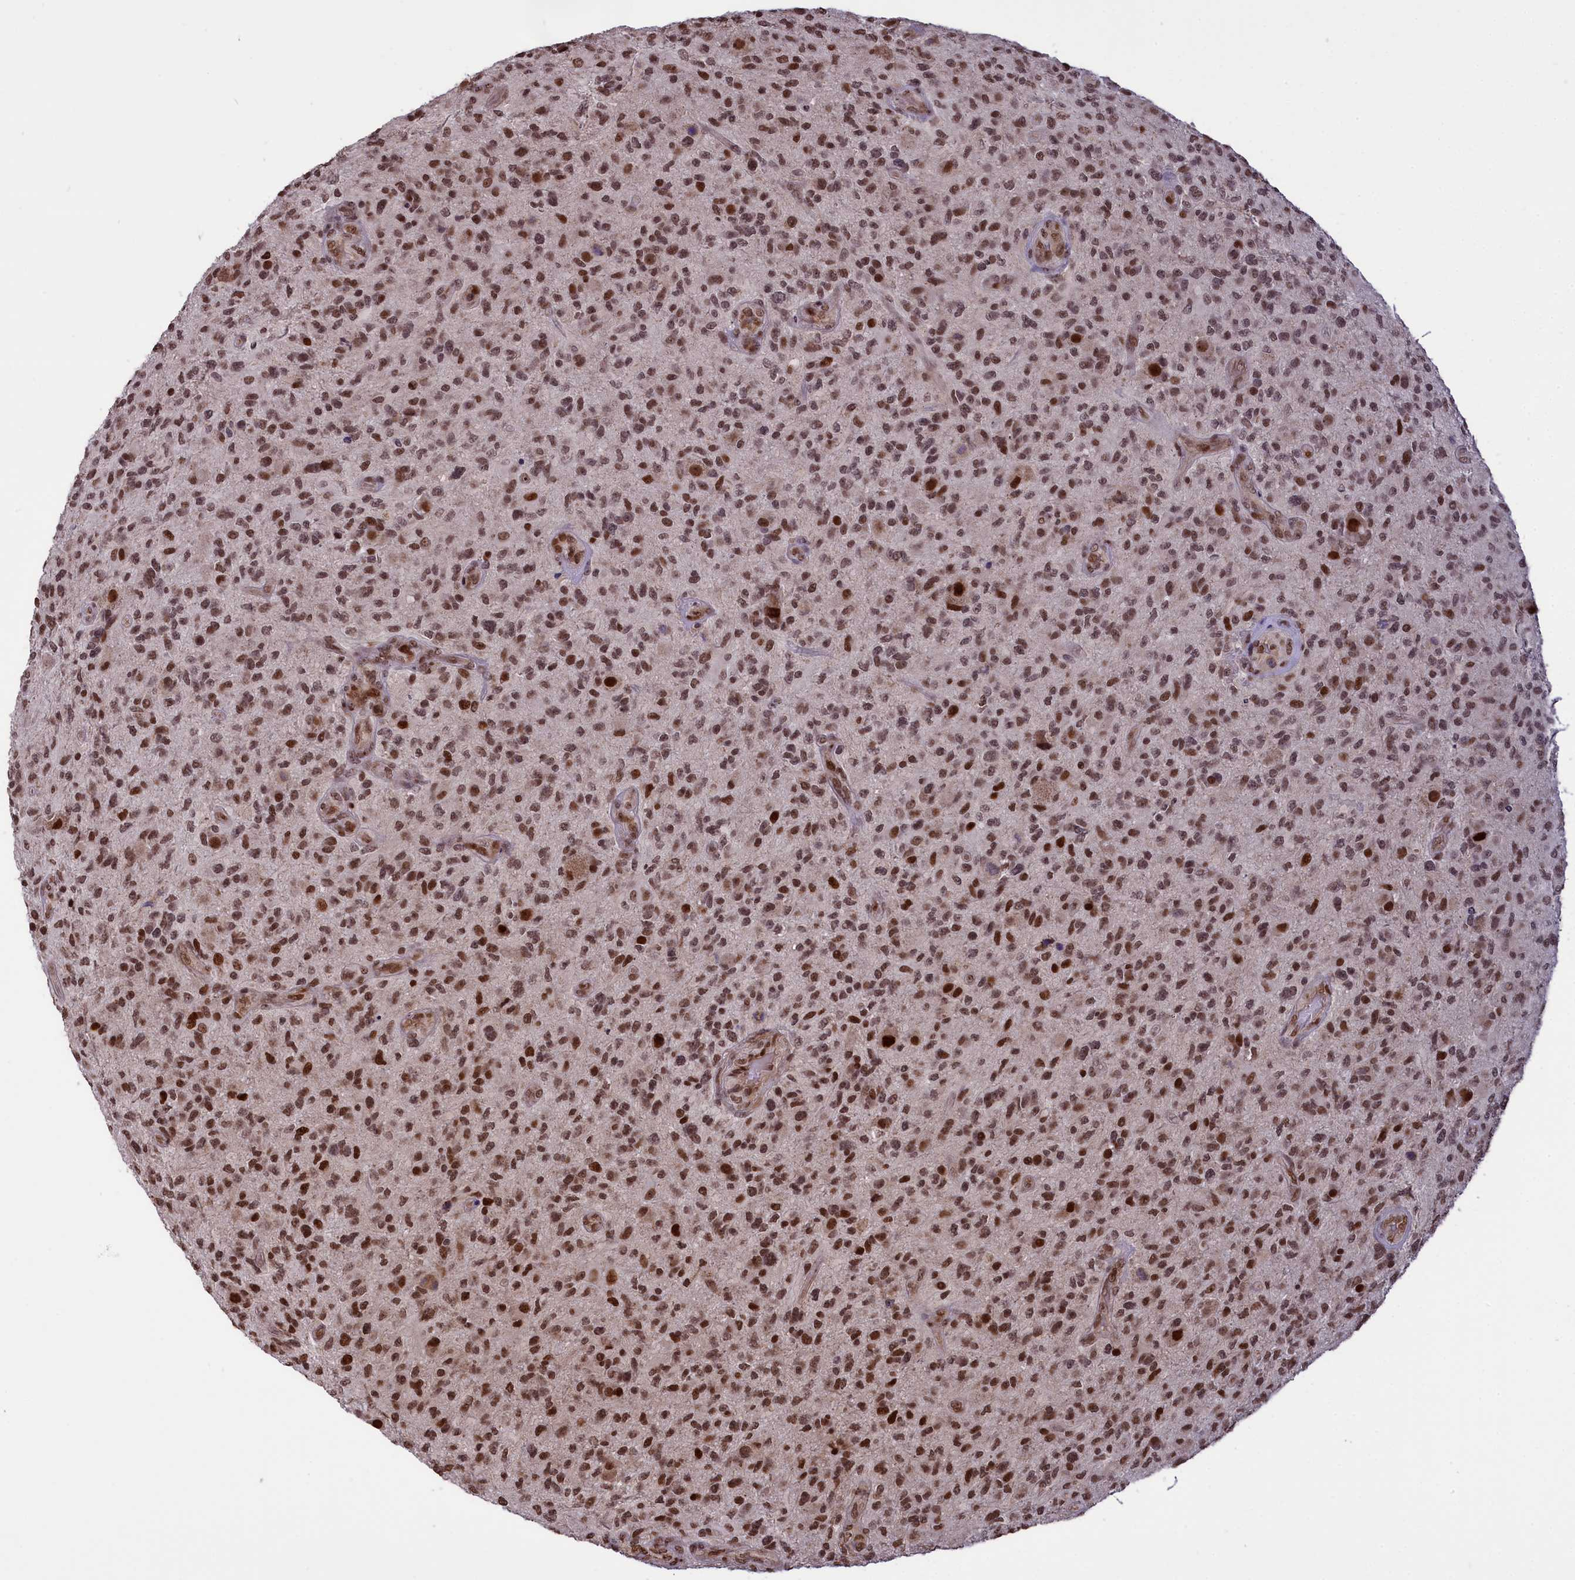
{"staining": {"intensity": "moderate", "quantity": ">75%", "location": "nuclear"}, "tissue": "glioma", "cell_type": "Tumor cells", "image_type": "cancer", "snomed": [{"axis": "morphology", "description": "Glioma, malignant, High grade"}, {"axis": "topography", "description": "Brain"}], "caption": "Malignant high-grade glioma tissue reveals moderate nuclear positivity in approximately >75% of tumor cells The protein is shown in brown color, while the nuclei are stained blue.", "gene": "RELB", "patient": {"sex": "male", "age": 47}}